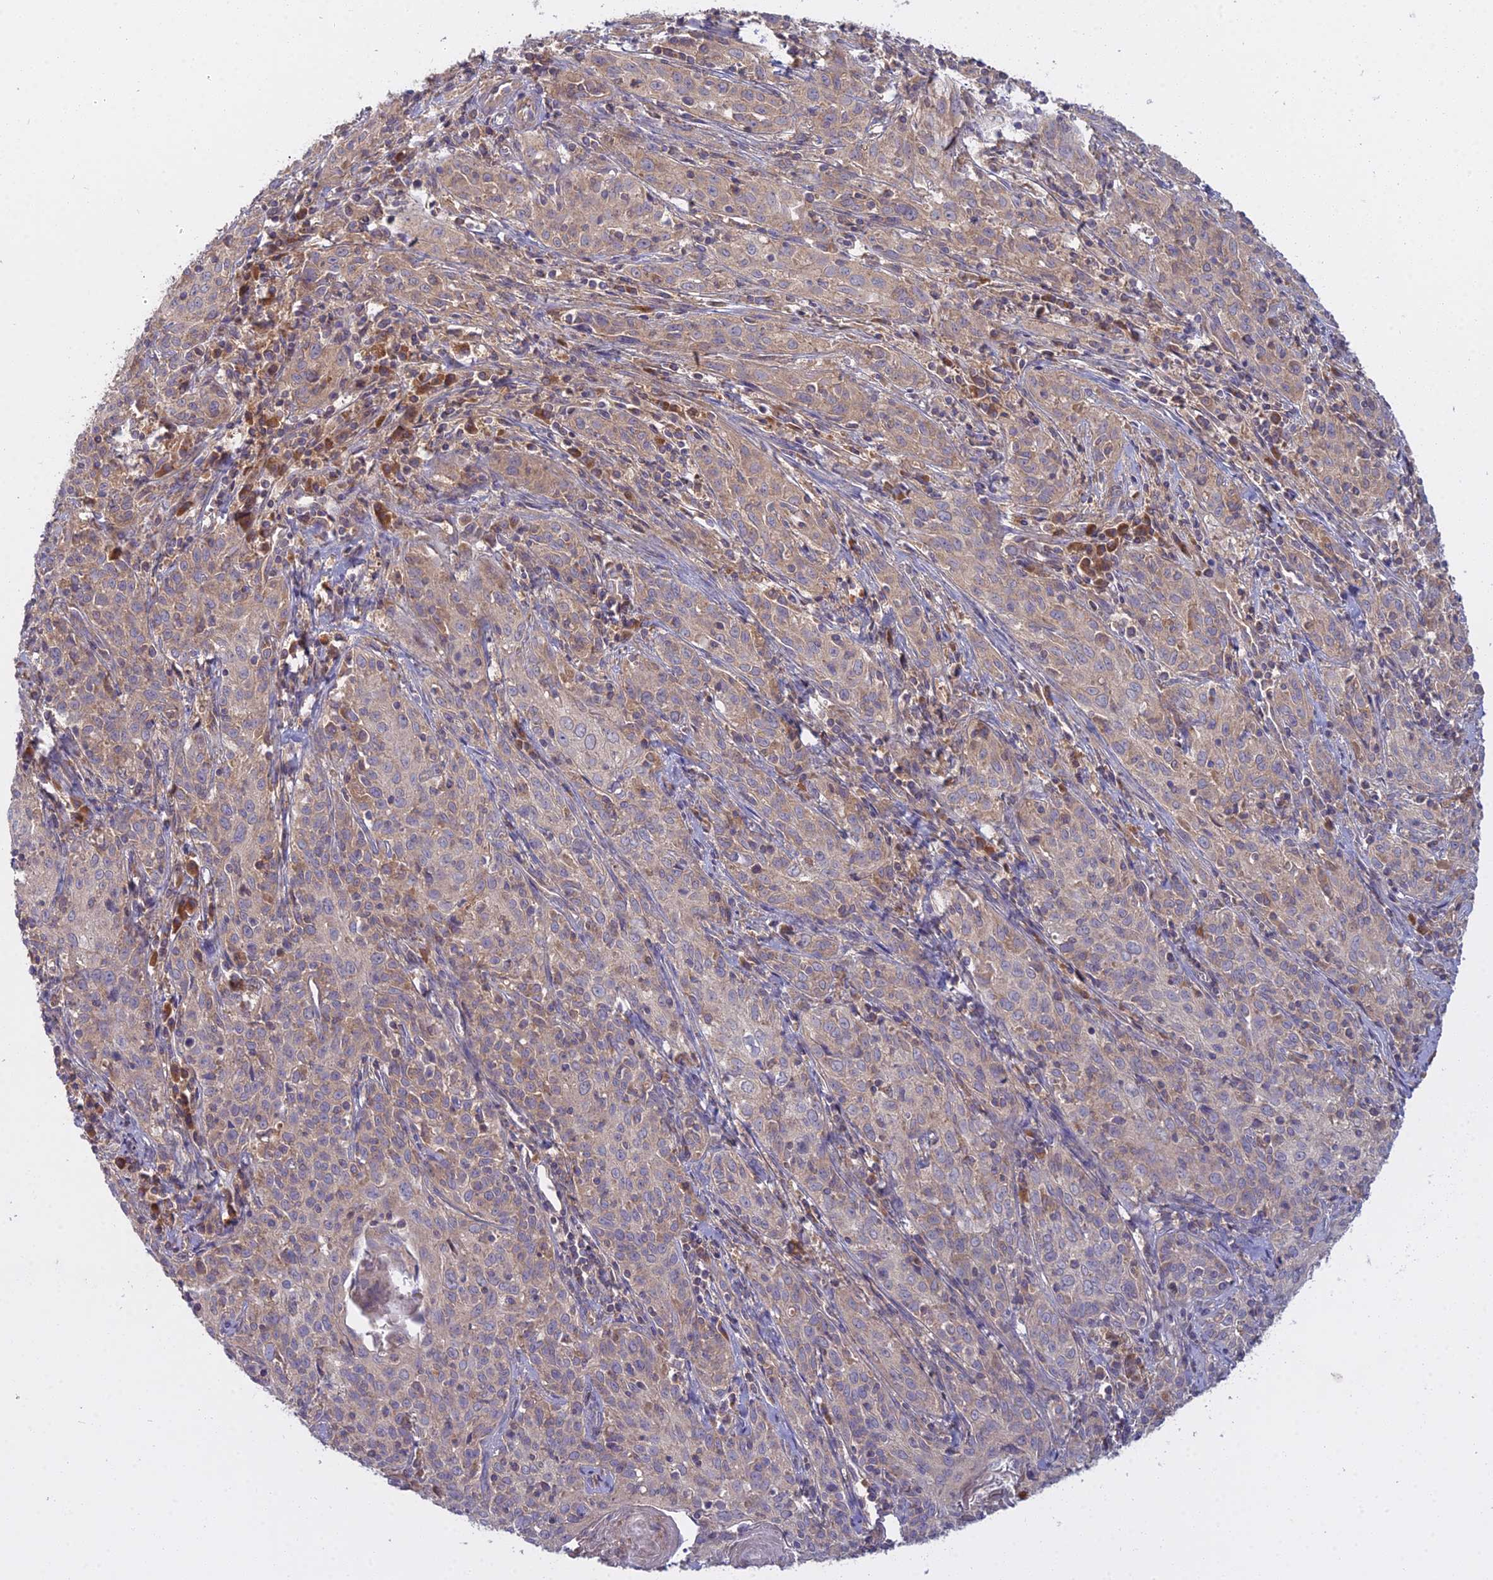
{"staining": {"intensity": "weak", "quantity": "25%-75%", "location": "cytoplasmic/membranous"}, "tissue": "cervical cancer", "cell_type": "Tumor cells", "image_type": "cancer", "snomed": [{"axis": "morphology", "description": "Squamous cell carcinoma, NOS"}, {"axis": "topography", "description": "Cervix"}], "caption": "Weak cytoplasmic/membranous expression for a protein is present in approximately 25%-75% of tumor cells of cervical cancer using IHC.", "gene": "CCDC167", "patient": {"sex": "female", "age": 57}}